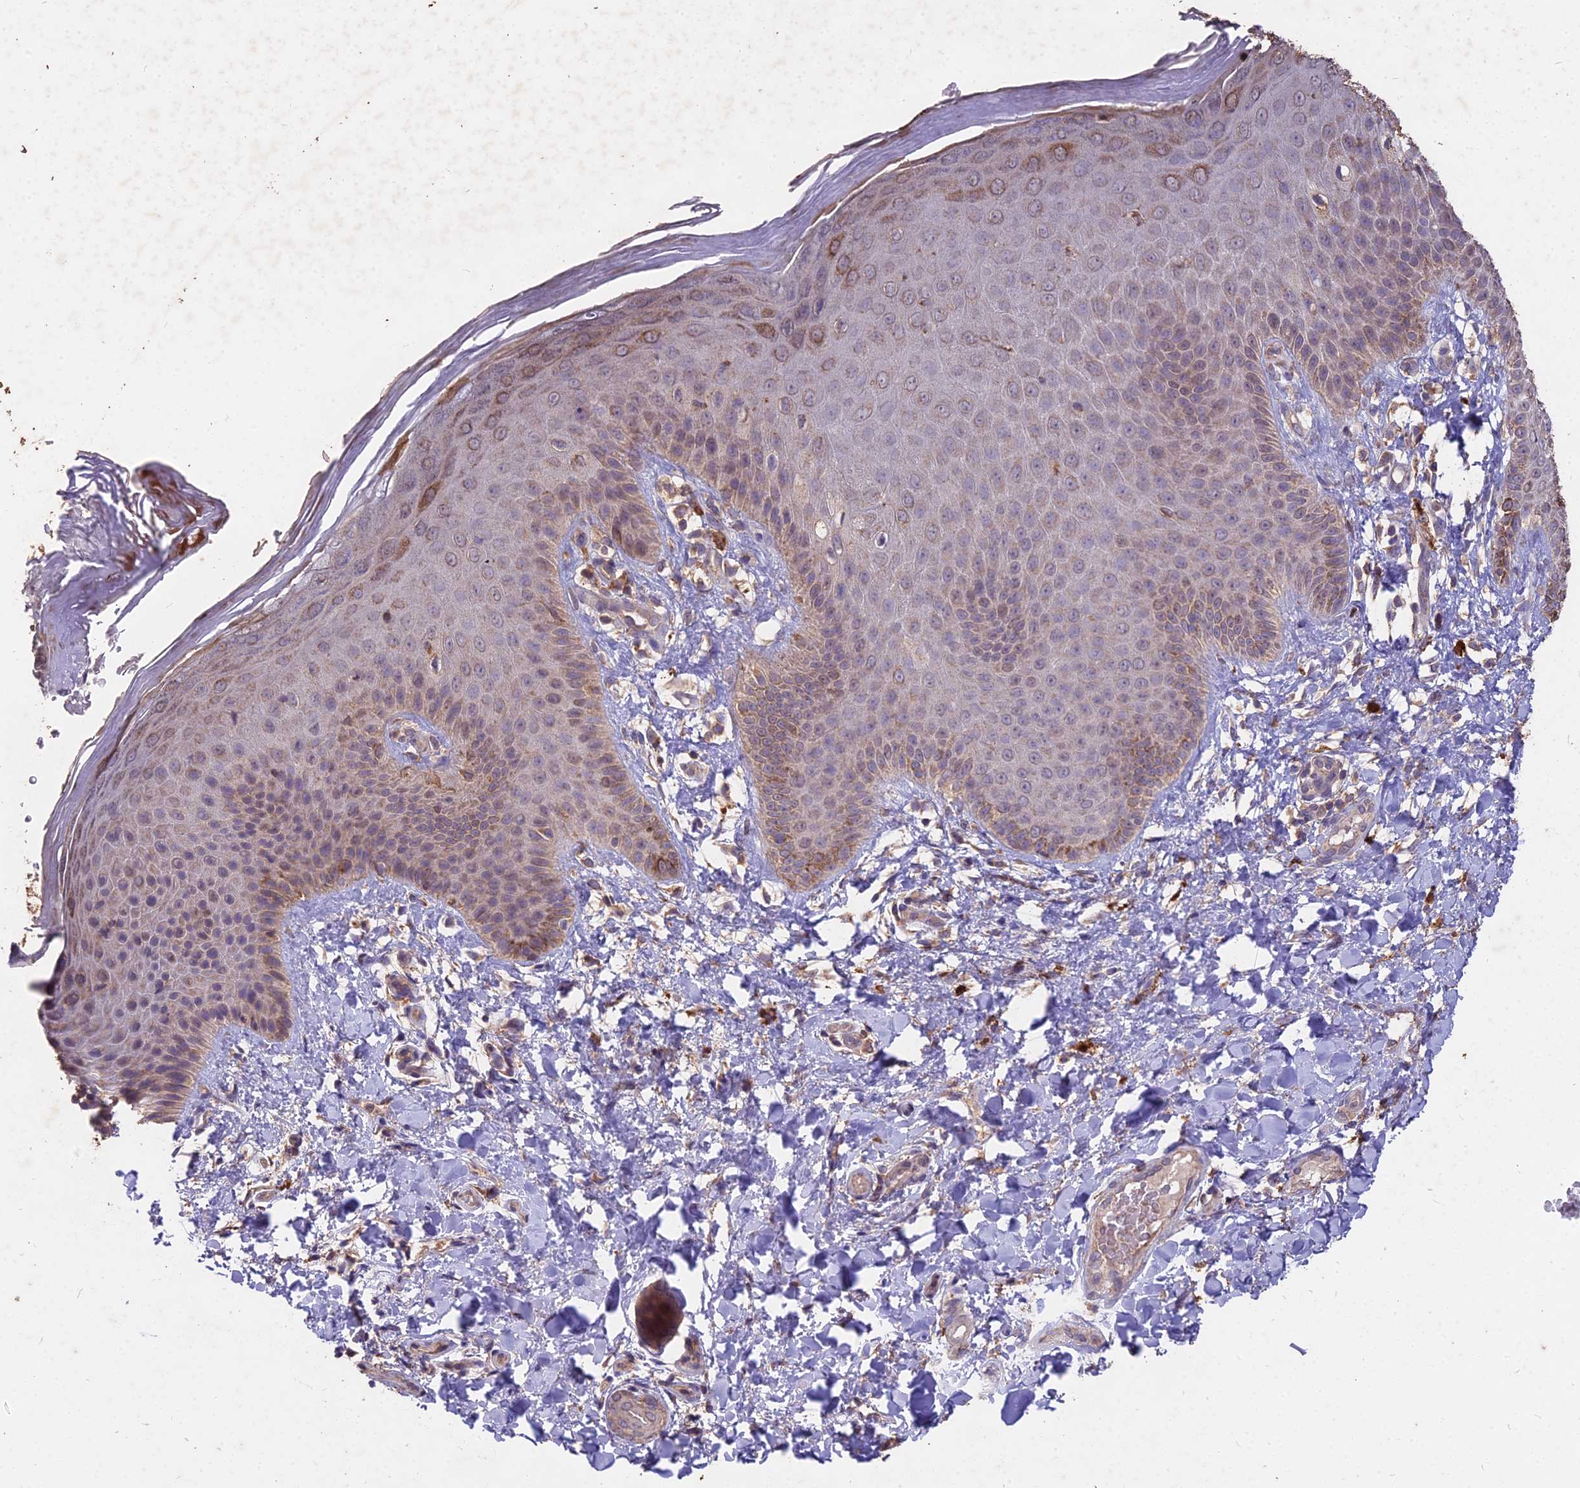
{"staining": {"intensity": "moderate", "quantity": "<25%", "location": "cytoplasmic/membranous"}, "tissue": "skin", "cell_type": "Epidermal cells", "image_type": "normal", "snomed": [{"axis": "morphology", "description": "Normal tissue, NOS"}, {"axis": "morphology", "description": "Neoplasm, malignant, NOS"}, {"axis": "topography", "description": "Anal"}], "caption": "Skin stained for a protein (brown) displays moderate cytoplasmic/membranous positive staining in approximately <25% of epidermal cells.", "gene": "CEMIP2", "patient": {"sex": "male", "age": 47}}